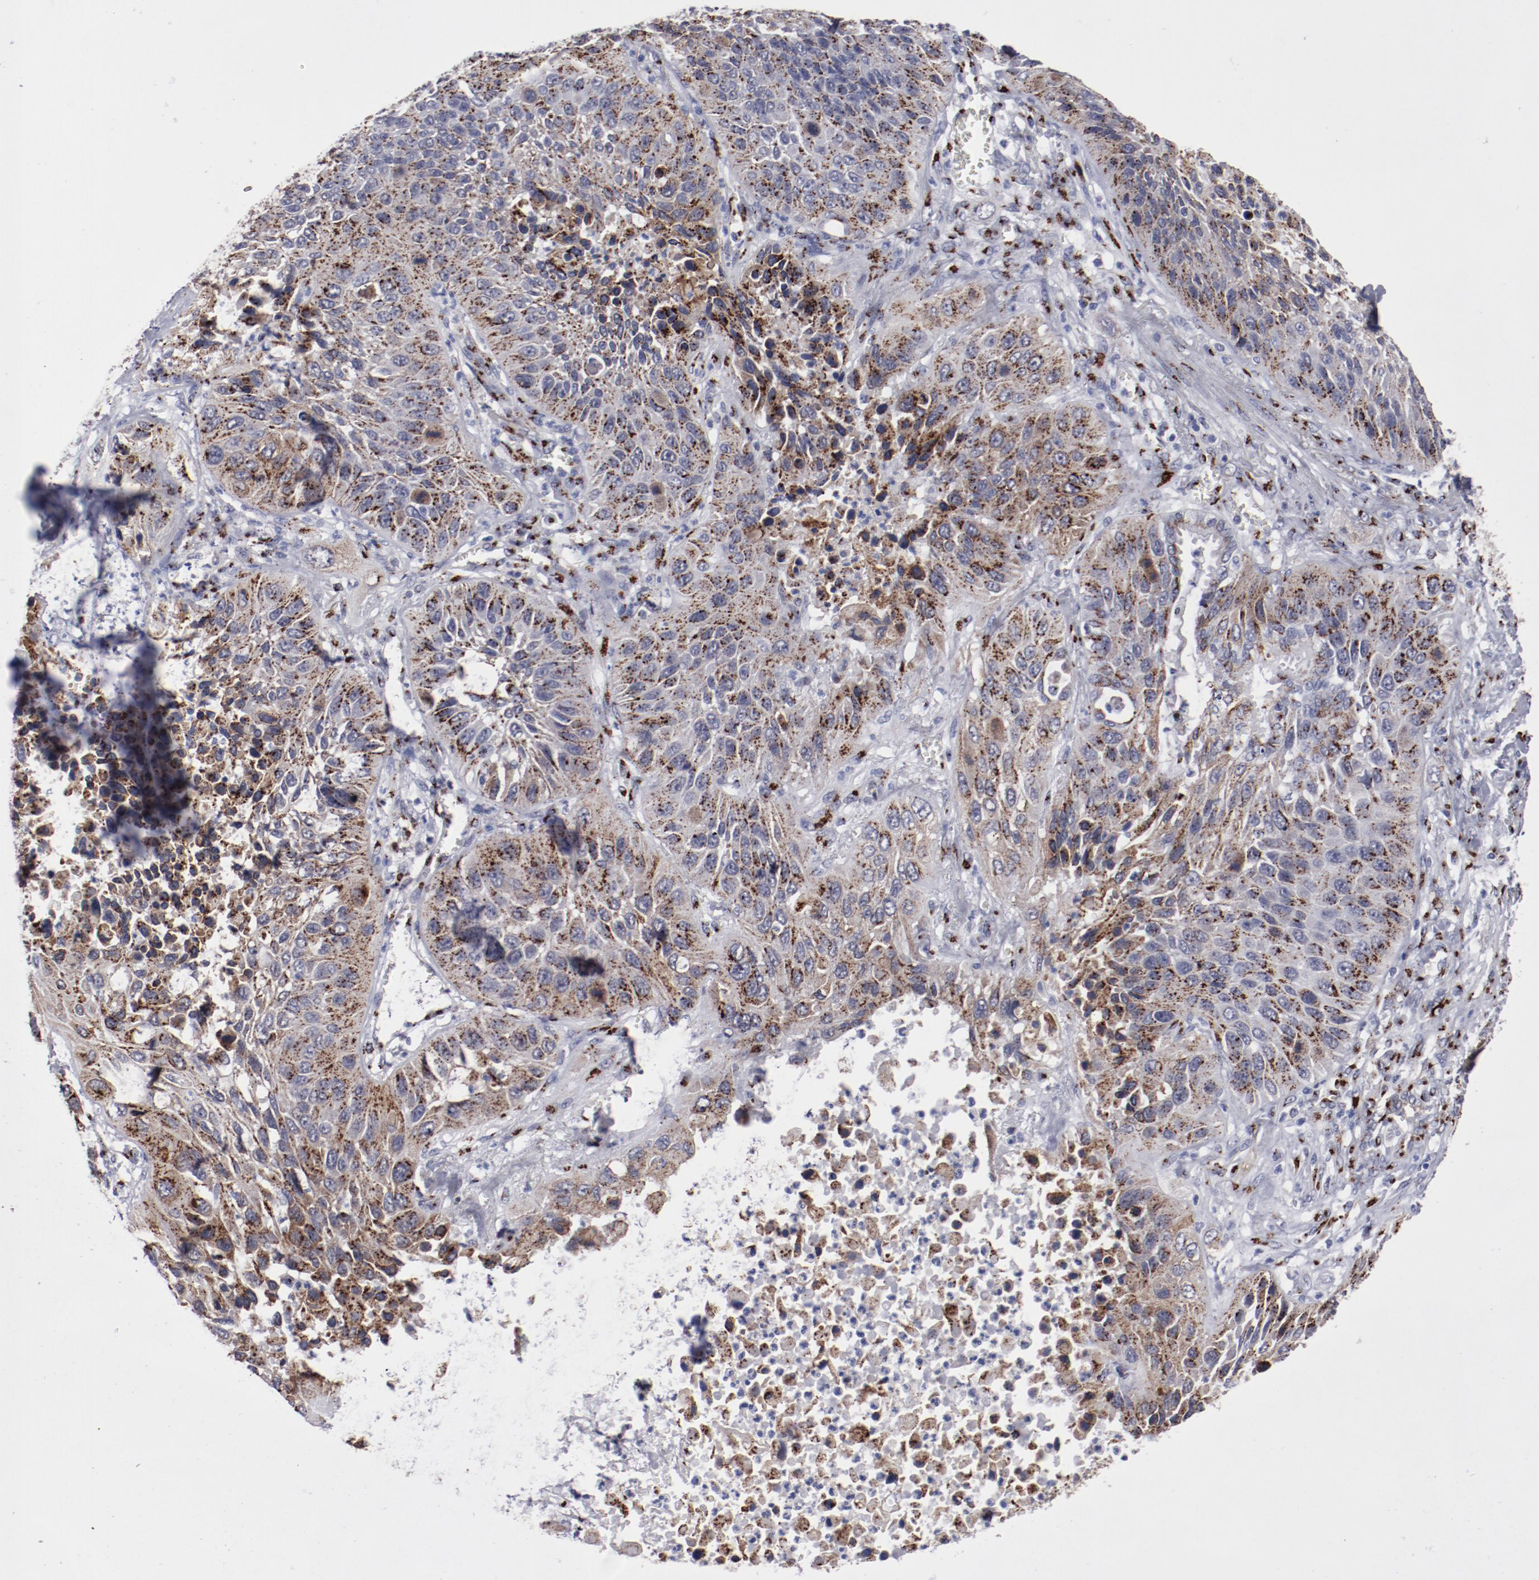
{"staining": {"intensity": "strong", "quantity": ">75%", "location": "cytoplasmic/membranous"}, "tissue": "lung cancer", "cell_type": "Tumor cells", "image_type": "cancer", "snomed": [{"axis": "morphology", "description": "Squamous cell carcinoma, NOS"}, {"axis": "topography", "description": "Lung"}], "caption": "Immunohistochemistry (IHC) micrograph of neoplastic tissue: lung squamous cell carcinoma stained using immunohistochemistry exhibits high levels of strong protein expression localized specifically in the cytoplasmic/membranous of tumor cells, appearing as a cytoplasmic/membranous brown color.", "gene": "GOLIM4", "patient": {"sex": "female", "age": 76}}